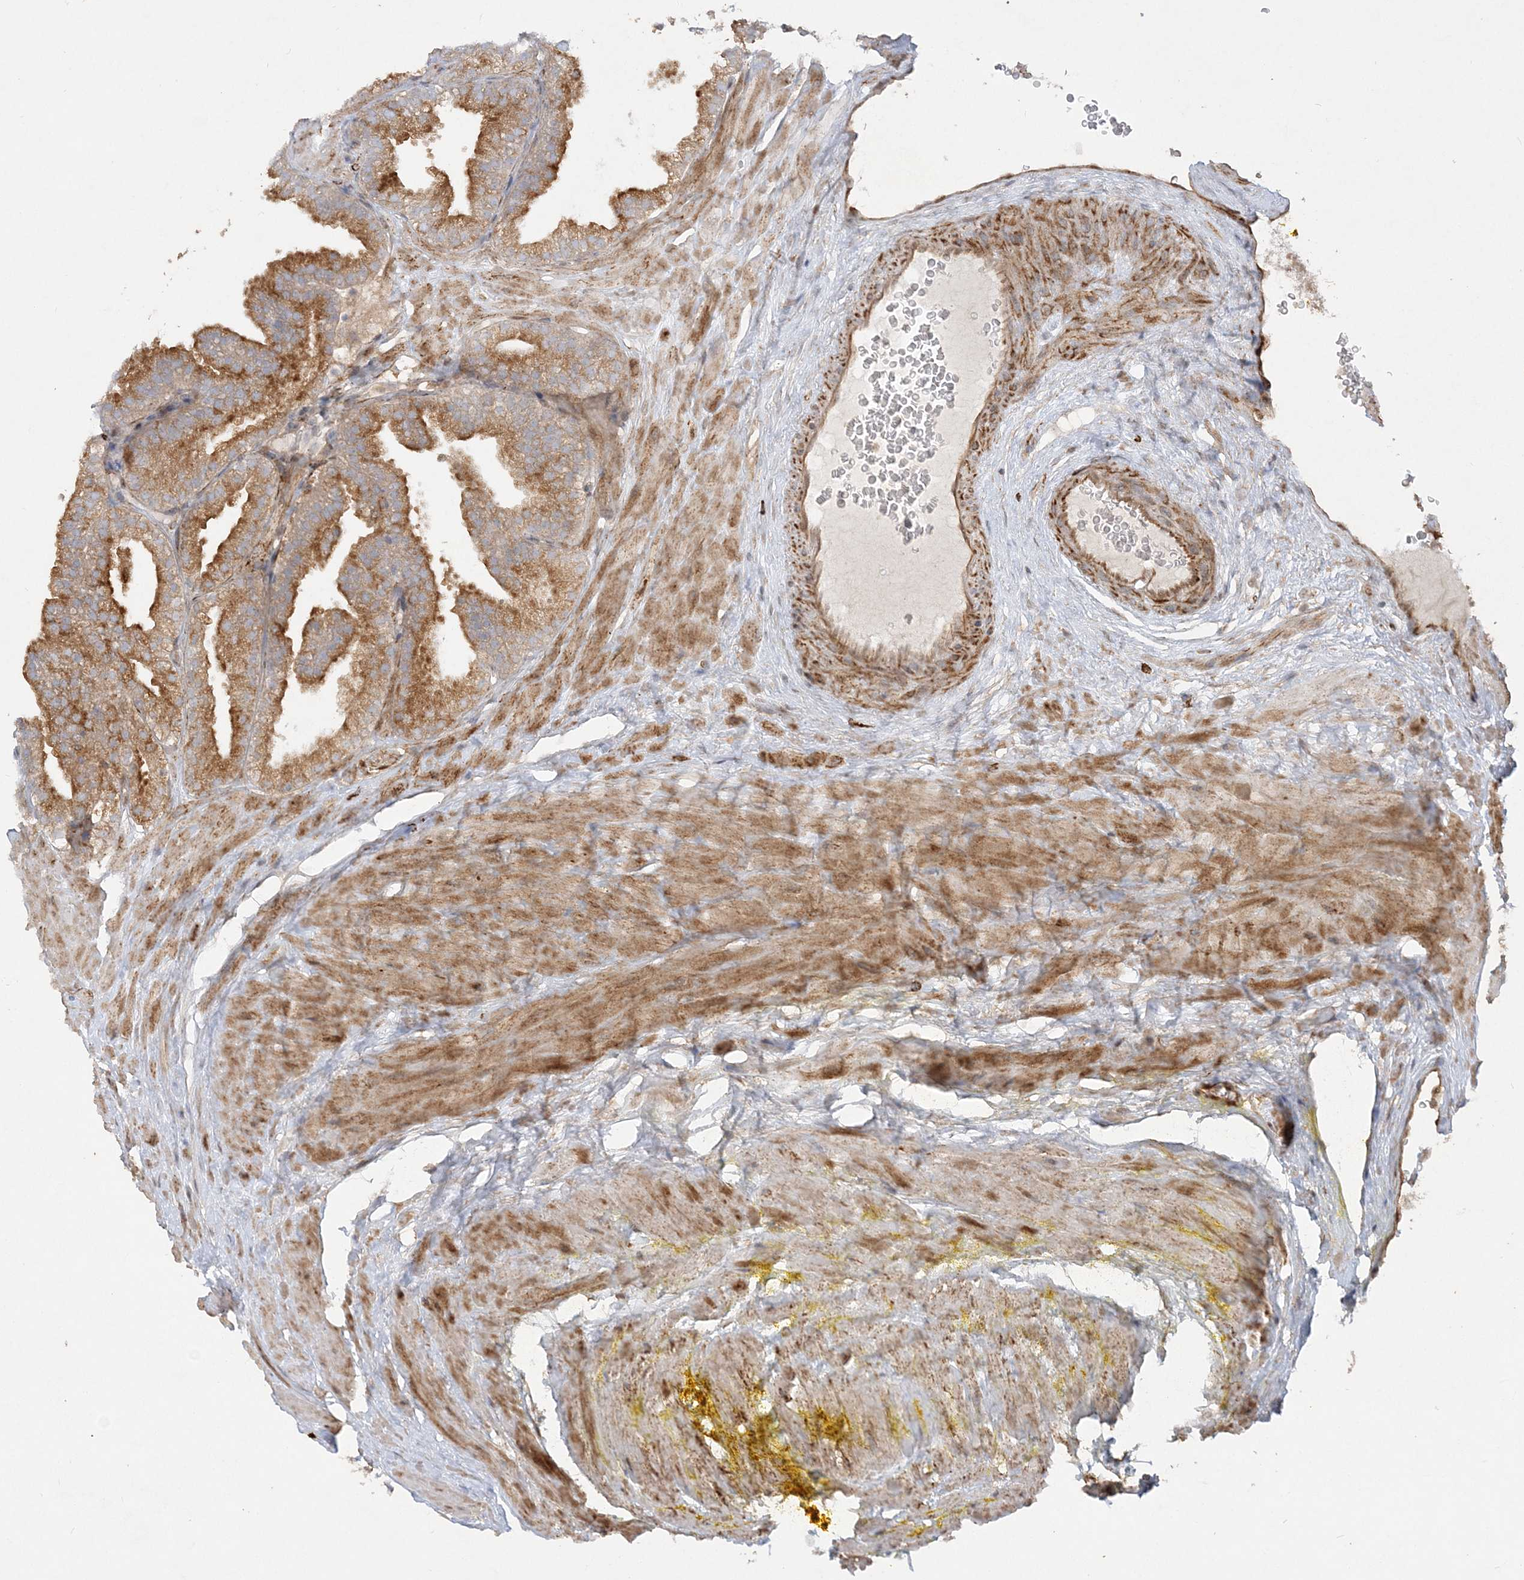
{"staining": {"intensity": "moderate", "quantity": "25%-75%", "location": "cytoplasmic/membranous"}, "tissue": "prostate cancer", "cell_type": "Tumor cells", "image_type": "cancer", "snomed": [{"axis": "morphology", "description": "Adenocarcinoma, High grade"}, {"axis": "topography", "description": "Prostate"}], "caption": "Tumor cells display medium levels of moderate cytoplasmic/membranous positivity in about 25%-75% of cells in human prostate cancer (high-grade adenocarcinoma).", "gene": "INPP1", "patient": {"sex": "male", "age": 58}}